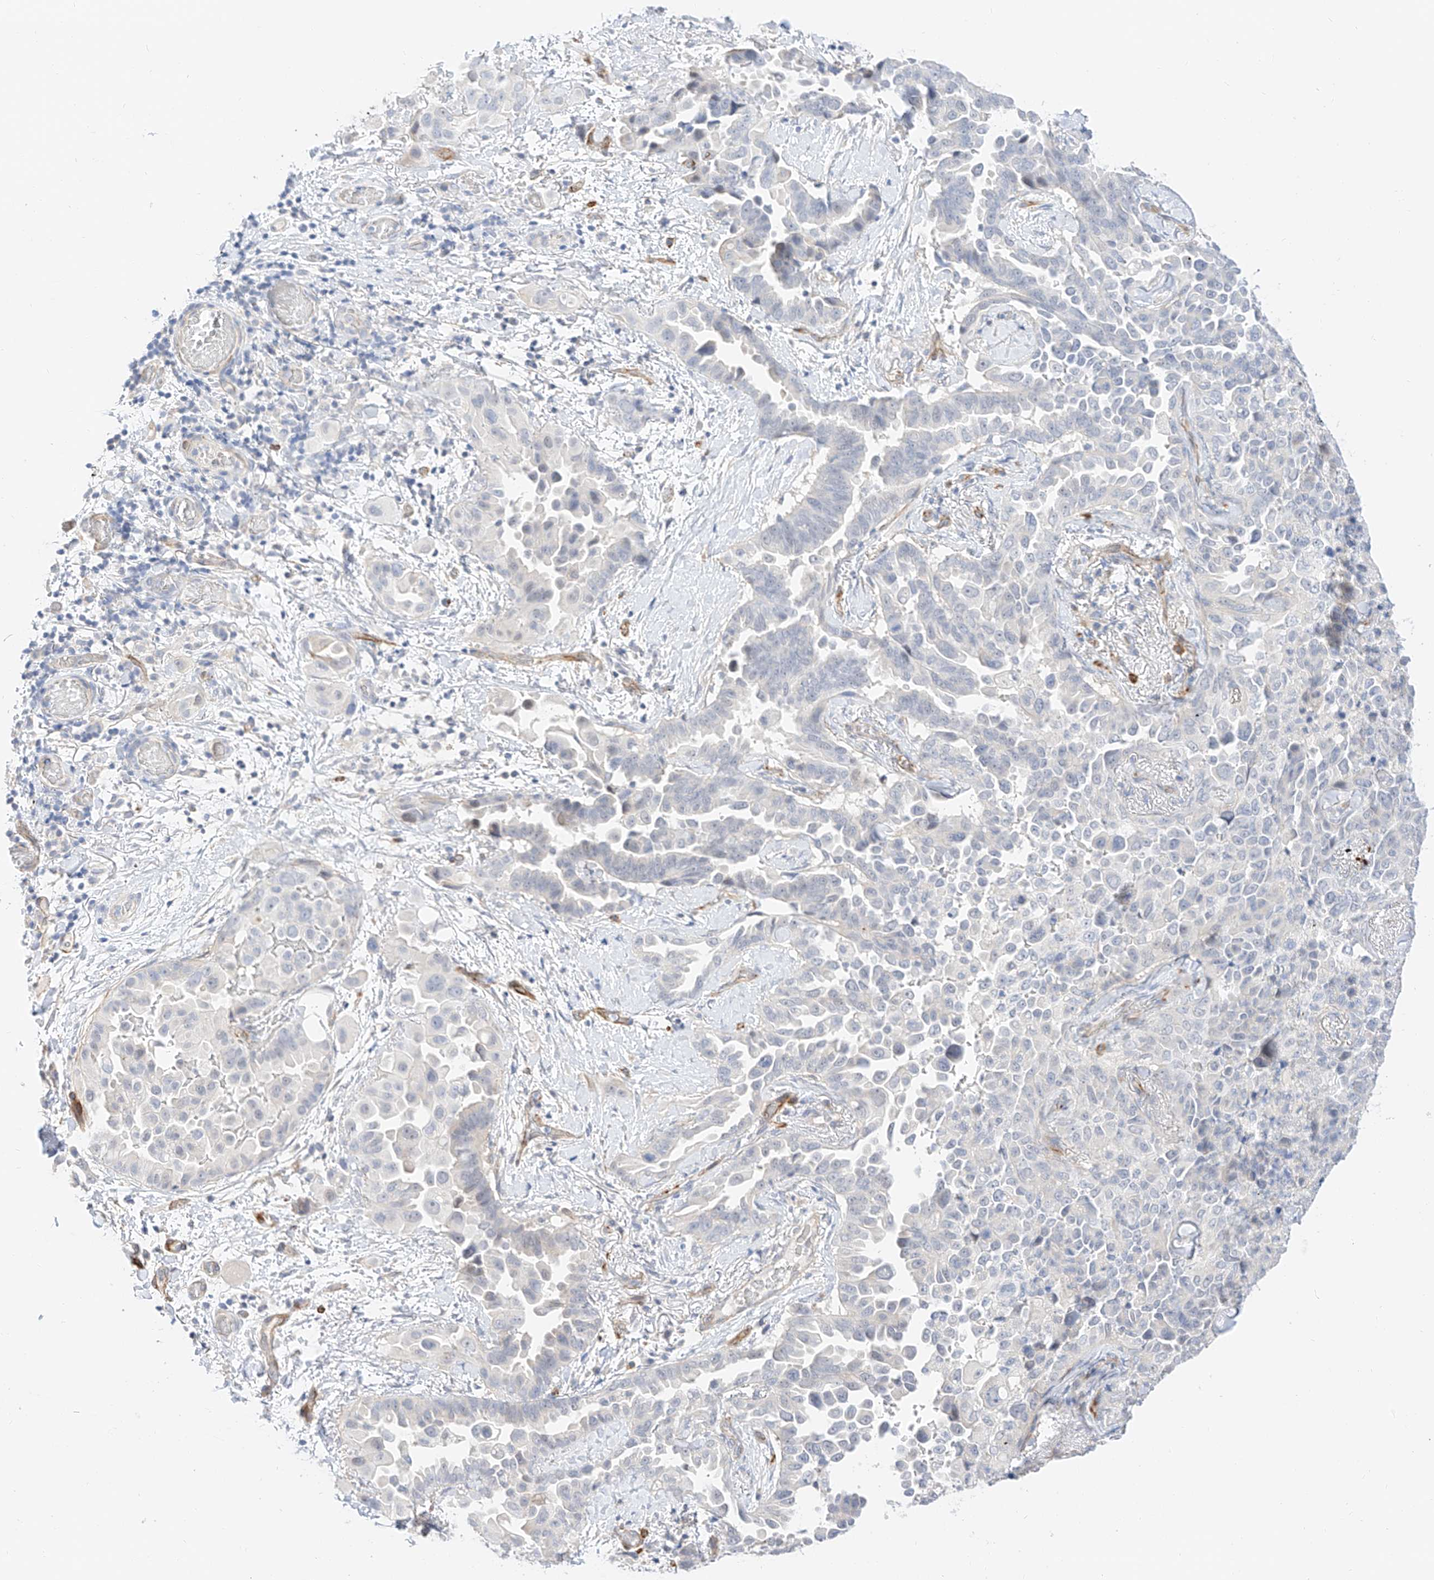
{"staining": {"intensity": "negative", "quantity": "none", "location": "none"}, "tissue": "lung cancer", "cell_type": "Tumor cells", "image_type": "cancer", "snomed": [{"axis": "morphology", "description": "Adenocarcinoma, NOS"}, {"axis": "topography", "description": "Lung"}], "caption": "Immunohistochemical staining of human lung cancer (adenocarcinoma) demonstrates no significant positivity in tumor cells. The staining is performed using DAB brown chromogen with nuclei counter-stained in using hematoxylin.", "gene": "CDCP2", "patient": {"sex": "female", "age": 67}}